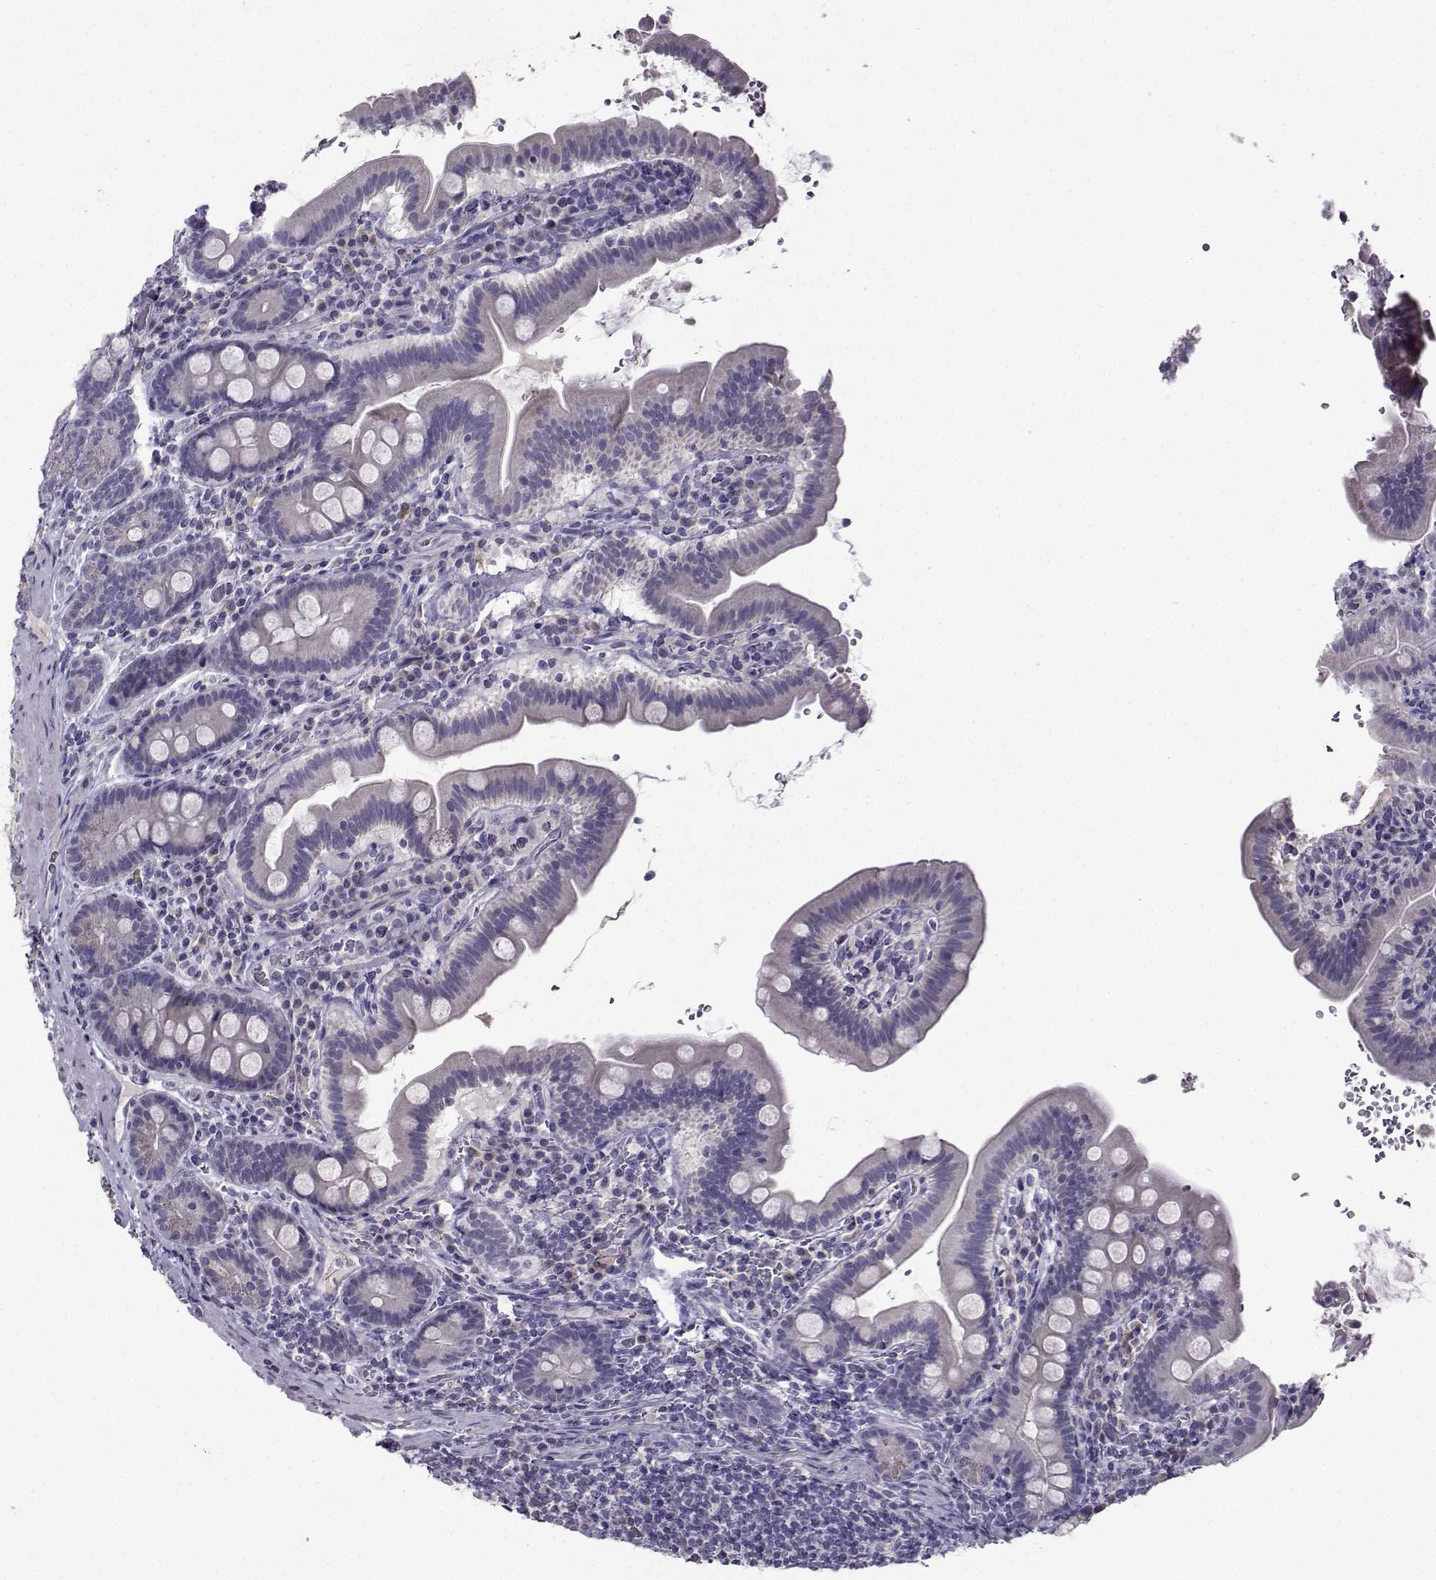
{"staining": {"intensity": "negative", "quantity": "none", "location": "none"}, "tissue": "small intestine", "cell_type": "Glandular cells", "image_type": "normal", "snomed": [{"axis": "morphology", "description": "Normal tissue, NOS"}, {"axis": "topography", "description": "Small intestine"}], "caption": "This is an immunohistochemistry photomicrograph of normal human small intestine. There is no expression in glandular cells.", "gene": "CRYBB1", "patient": {"sex": "male", "age": 26}}